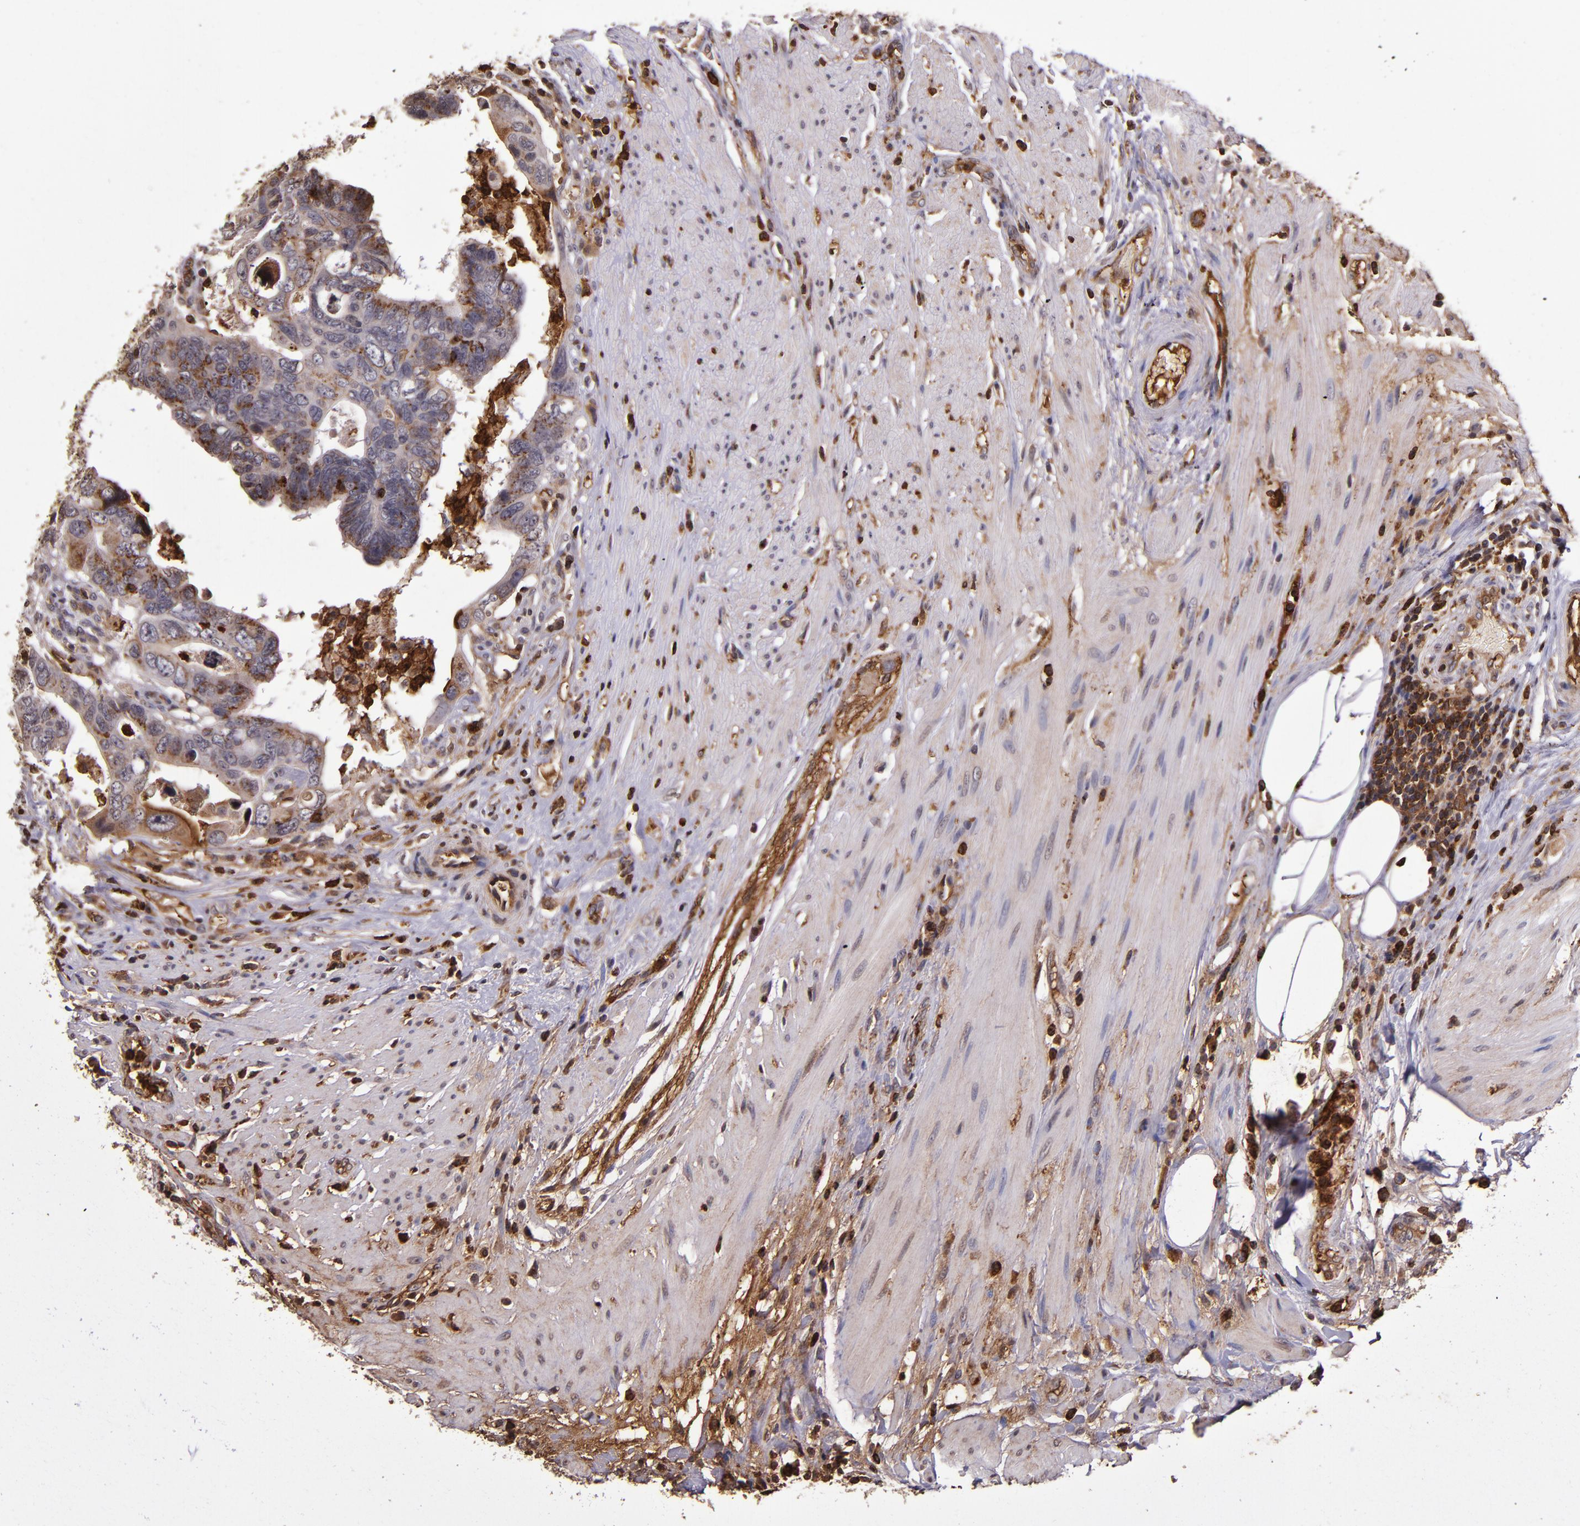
{"staining": {"intensity": "moderate", "quantity": "25%-75%", "location": "cytoplasmic/membranous"}, "tissue": "colorectal cancer", "cell_type": "Tumor cells", "image_type": "cancer", "snomed": [{"axis": "morphology", "description": "Adenocarcinoma, NOS"}, {"axis": "topography", "description": "Rectum"}], "caption": "Immunohistochemical staining of colorectal cancer (adenocarcinoma) reveals medium levels of moderate cytoplasmic/membranous staining in approximately 25%-75% of tumor cells.", "gene": "SLC2A3", "patient": {"sex": "male", "age": 53}}